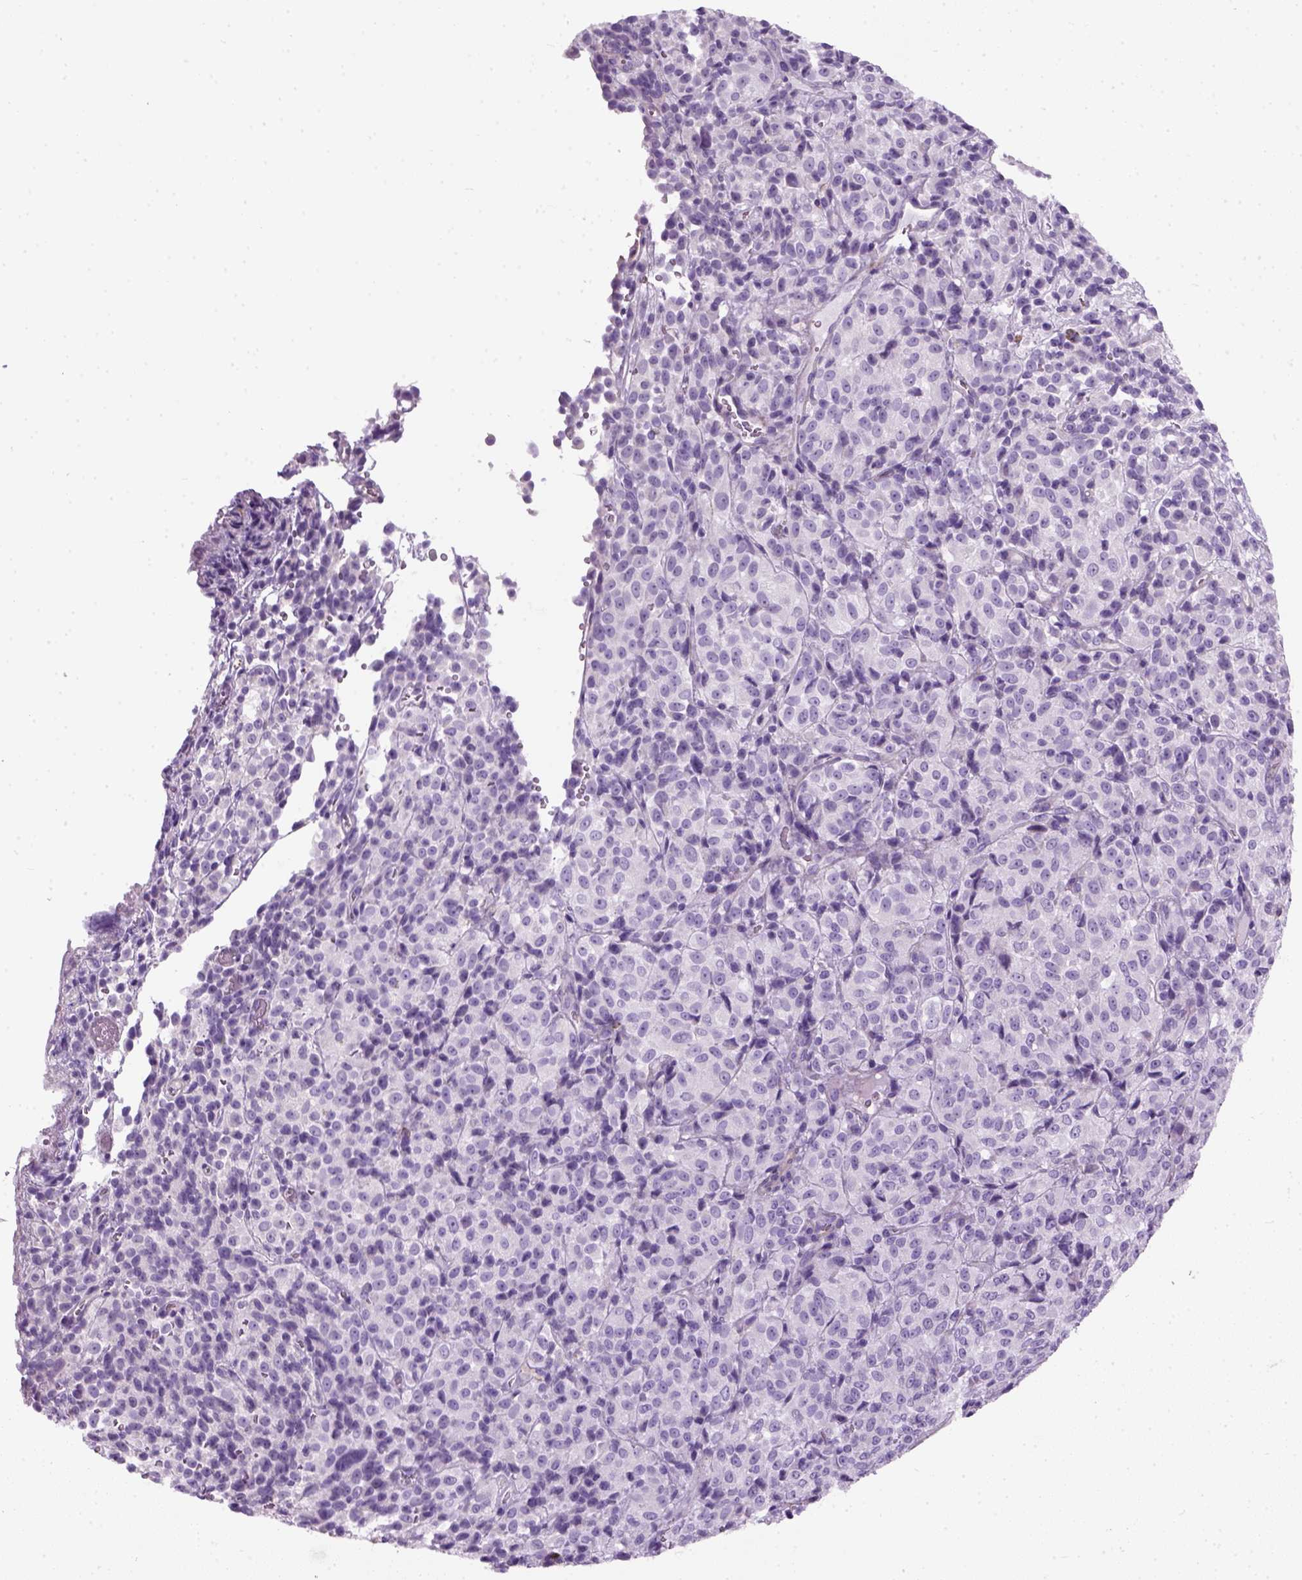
{"staining": {"intensity": "negative", "quantity": "none", "location": "none"}, "tissue": "melanoma", "cell_type": "Tumor cells", "image_type": "cancer", "snomed": [{"axis": "morphology", "description": "Malignant melanoma, Metastatic site"}, {"axis": "topography", "description": "Brain"}], "caption": "Protein analysis of melanoma exhibits no significant expression in tumor cells.", "gene": "FAM161A", "patient": {"sex": "female", "age": 56}}